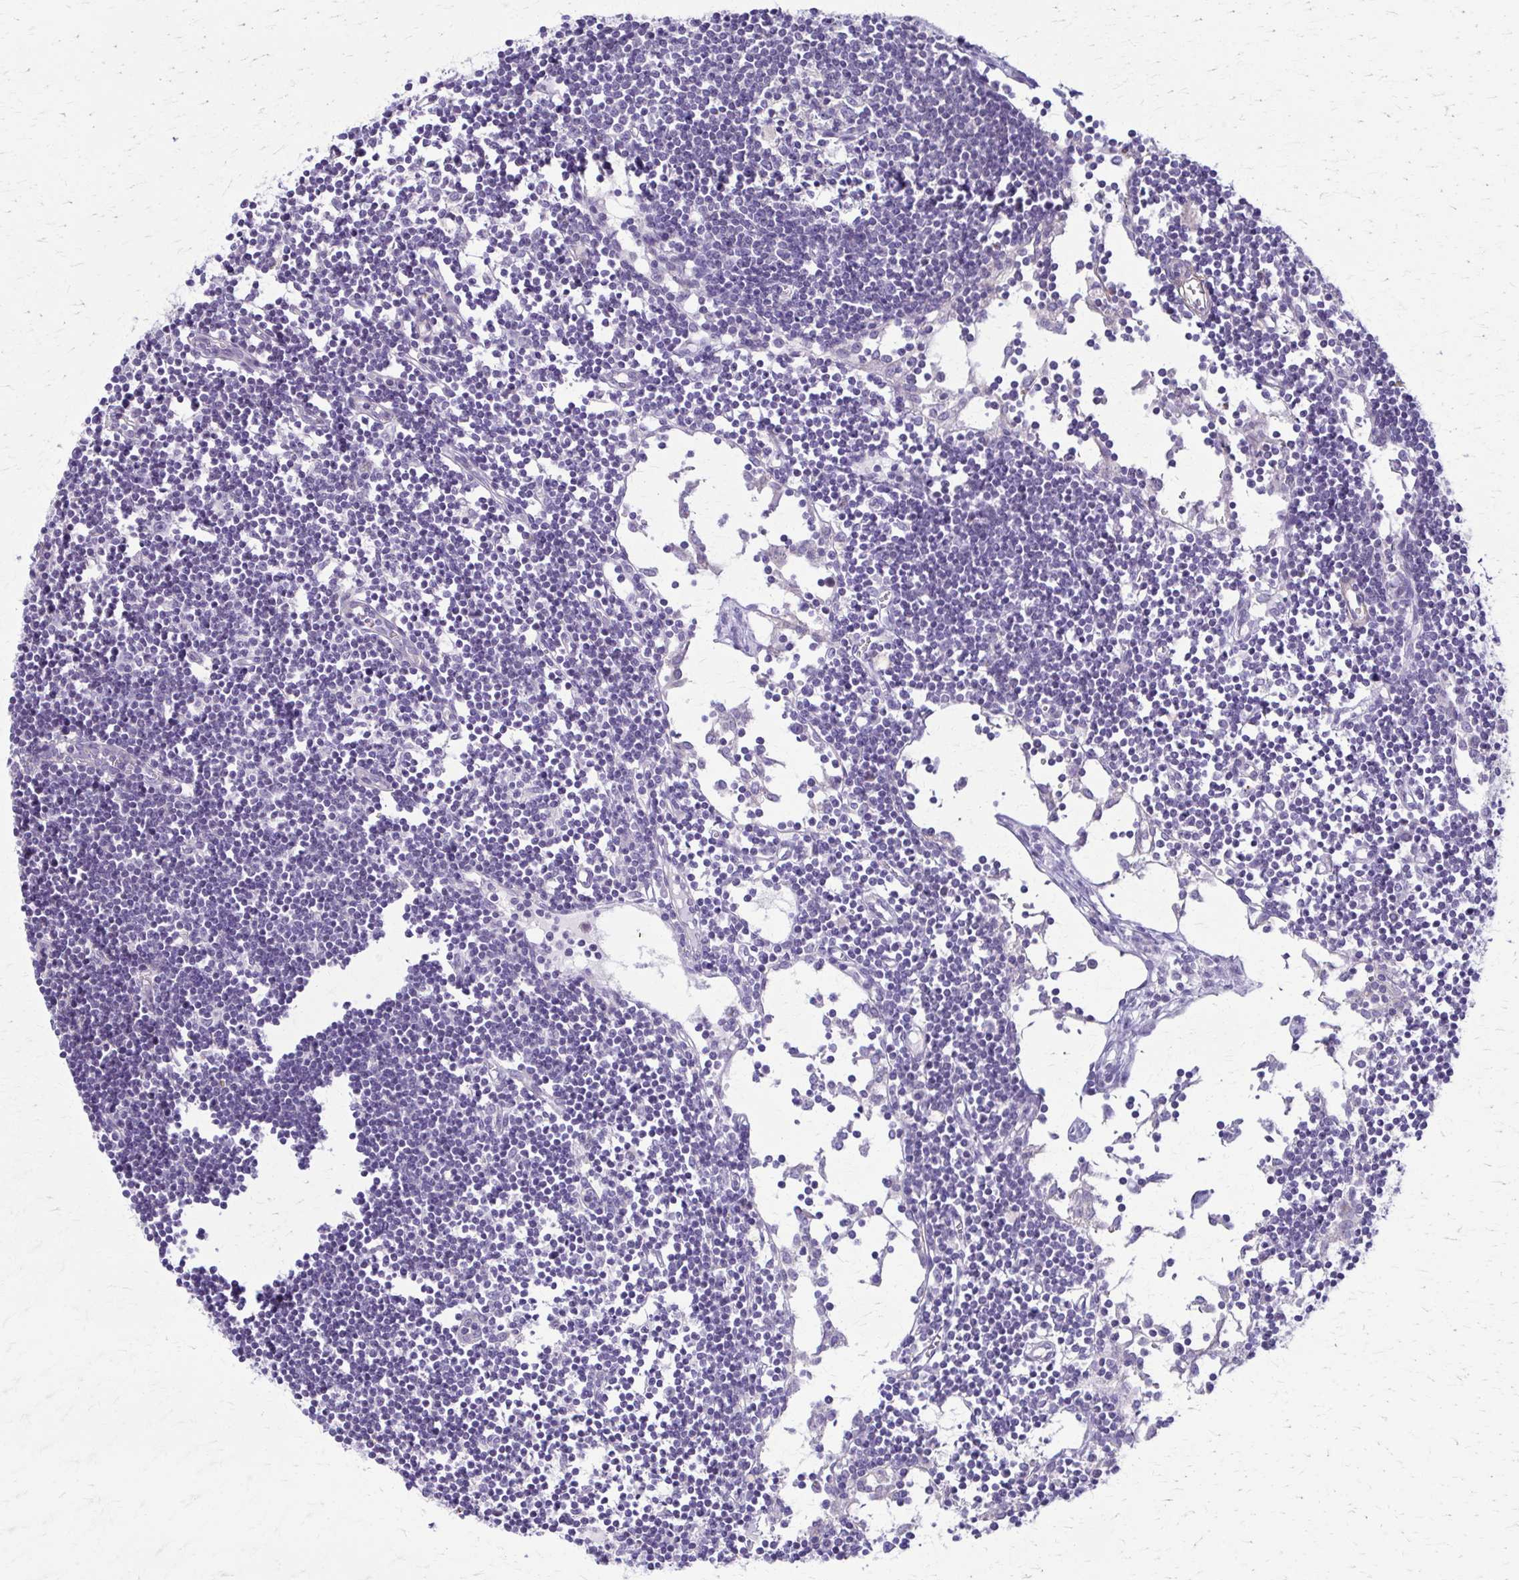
{"staining": {"intensity": "negative", "quantity": "none", "location": "none"}, "tissue": "lymph node", "cell_type": "Germinal center cells", "image_type": "normal", "snomed": [{"axis": "morphology", "description": "Normal tissue, NOS"}, {"axis": "topography", "description": "Lymph node"}], "caption": "DAB (3,3'-diaminobenzidine) immunohistochemical staining of benign lymph node displays no significant staining in germinal center cells.", "gene": "DSP", "patient": {"sex": "female", "age": 65}}